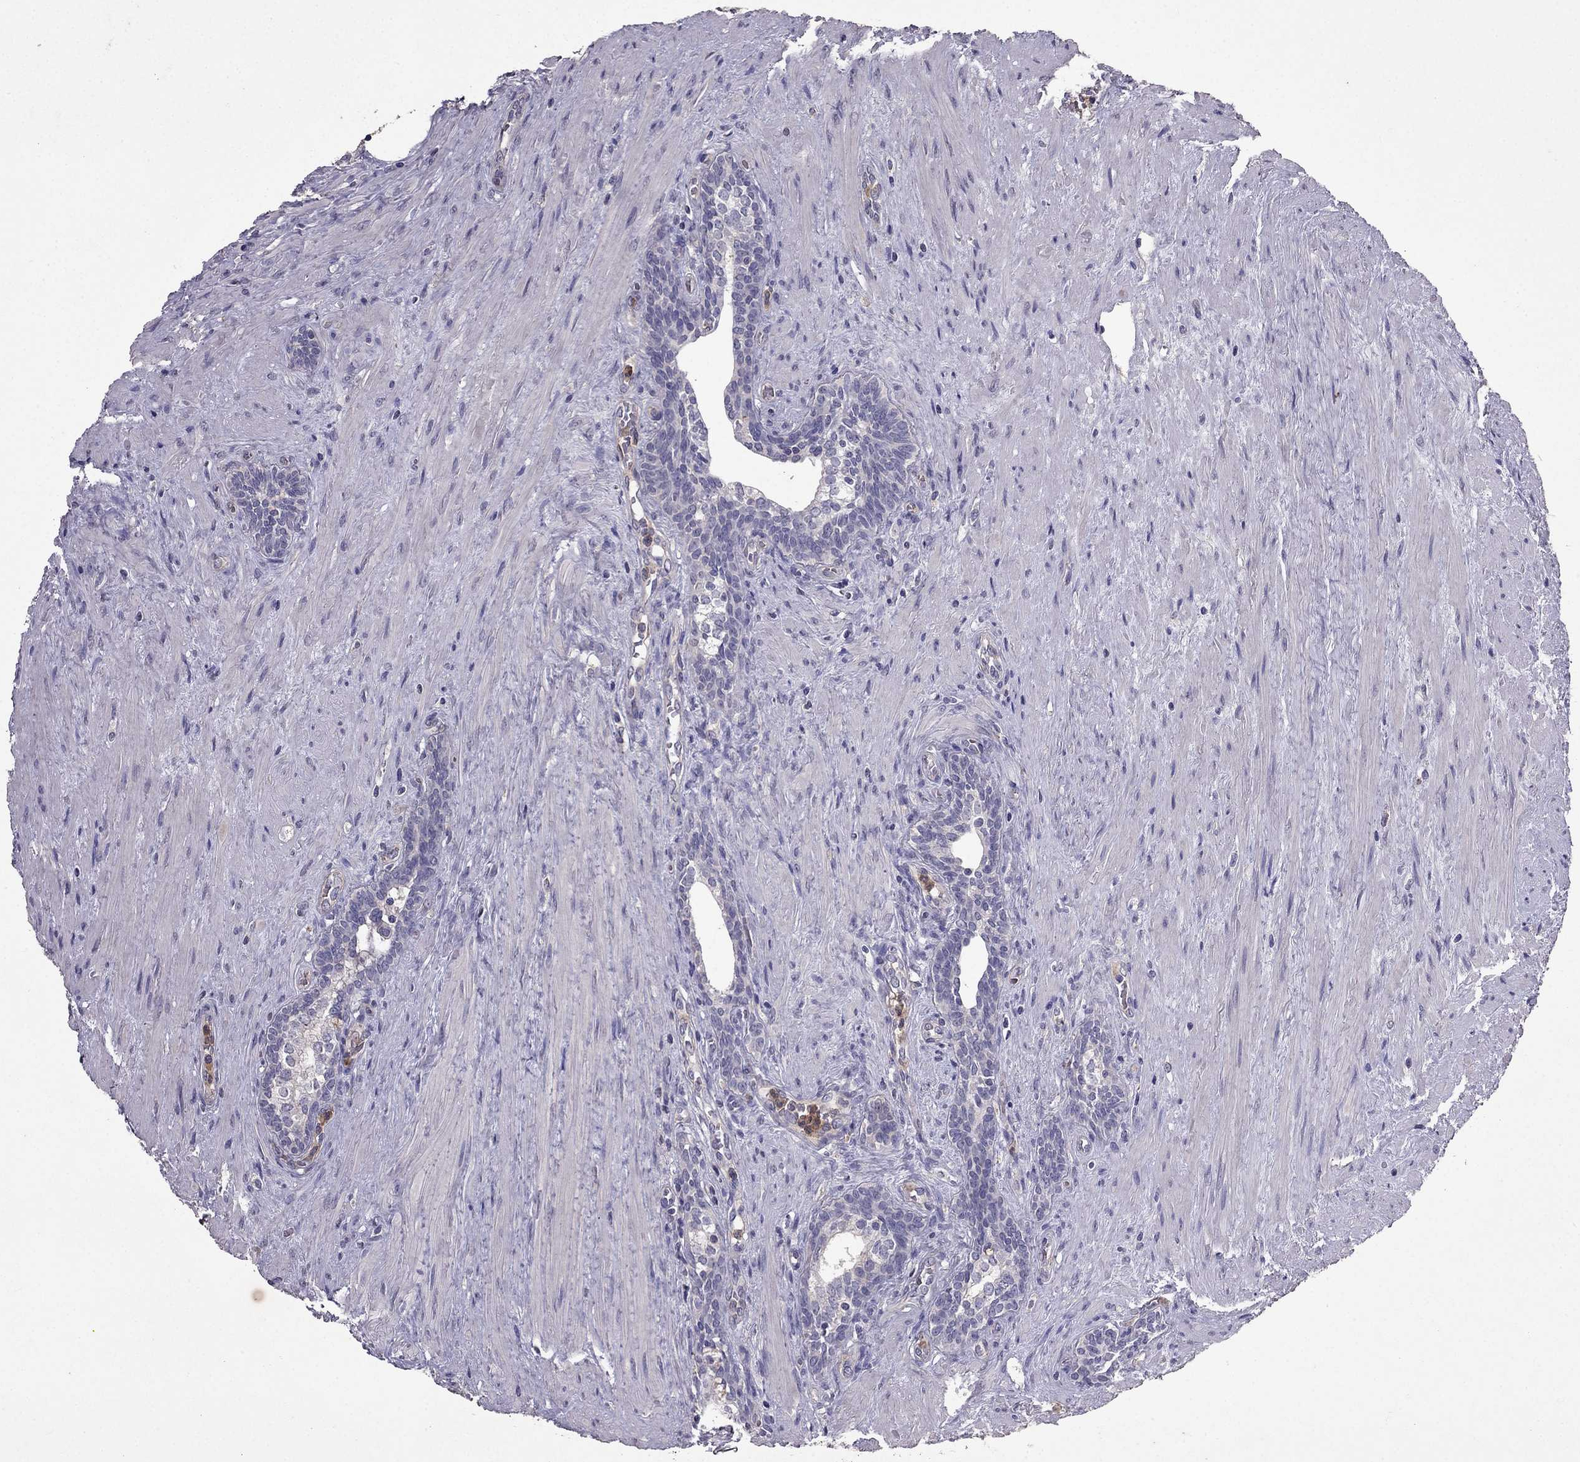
{"staining": {"intensity": "negative", "quantity": "none", "location": "none"}, "tissue": "prostate cancer", "cell_type": "Tumor cells", "image_type": "cancer", "snomed": [{"axis": "morphology", "description": "Adenocarcinoma, NOS"}, {"axis": "morphology", "description": "Adenocarcinoma, High grade"}, {"axis": "topography", "description": "Prostate"}], "caption": "Immunohistochemistry (IHC) image of human prostate cancer stained for a protein (brown), which displays no staining in tumor cells.", "gene": "RFLNB", "patient": {"sex": "male", "age": 61}}